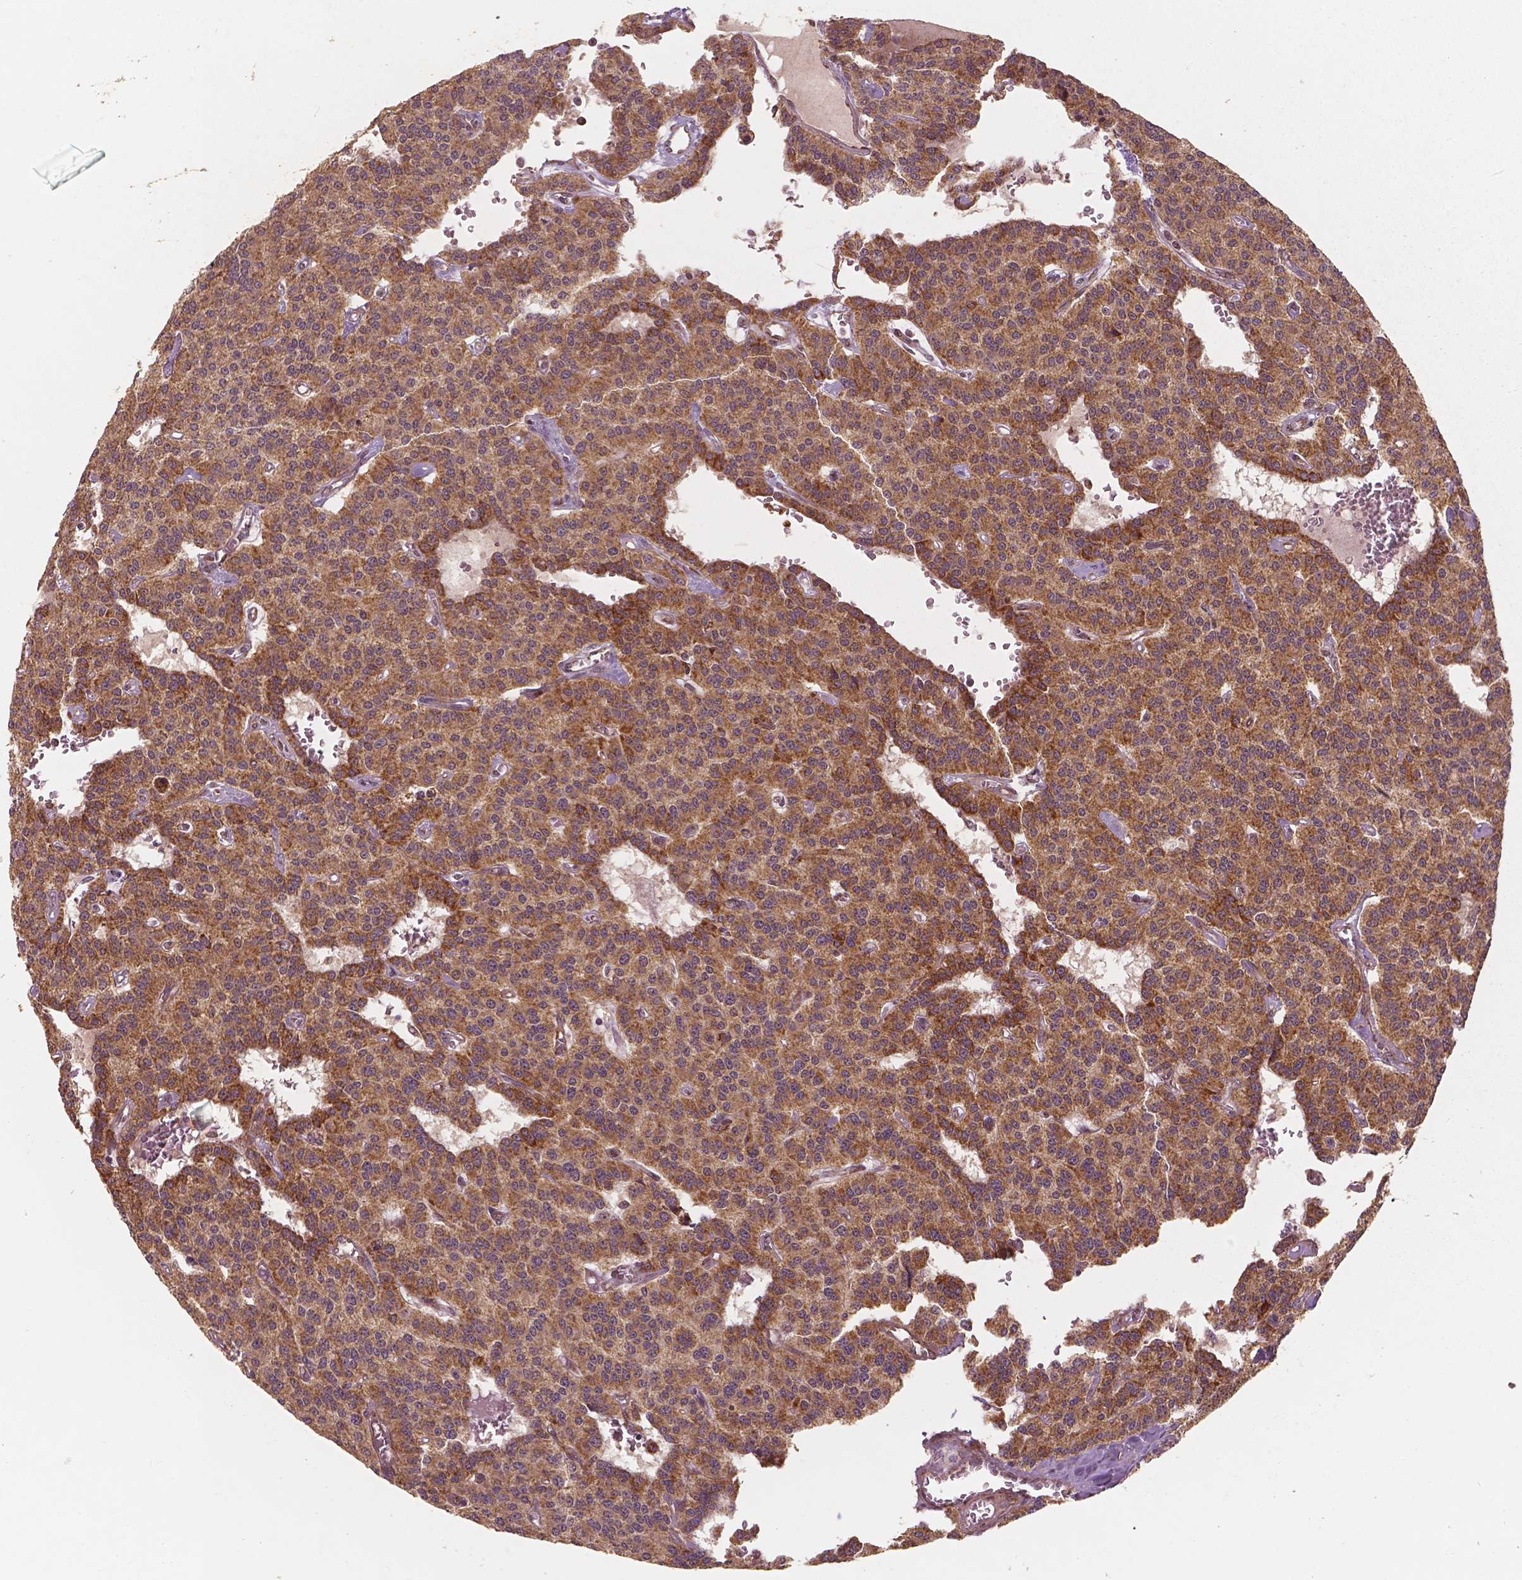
{"staining": {"intensity": "moderate", "quantity": ">75%", "location": "cytoplasmic/membranous"}, "tissue": "carcinoid", "cell_type": "Tumor cells", "image_type": "cancer", "snomed": [{"axis": "morphology", "description": "Carcinoid, malignant, NOS"}, {"axis": "topography", "description": "Lung"}], "caption": "Human carcinoid stained with a protein marker displays moderate staining in tumor cells.", "gene": "PGAM5", "patient": {"sex": "female", "age": 71}}